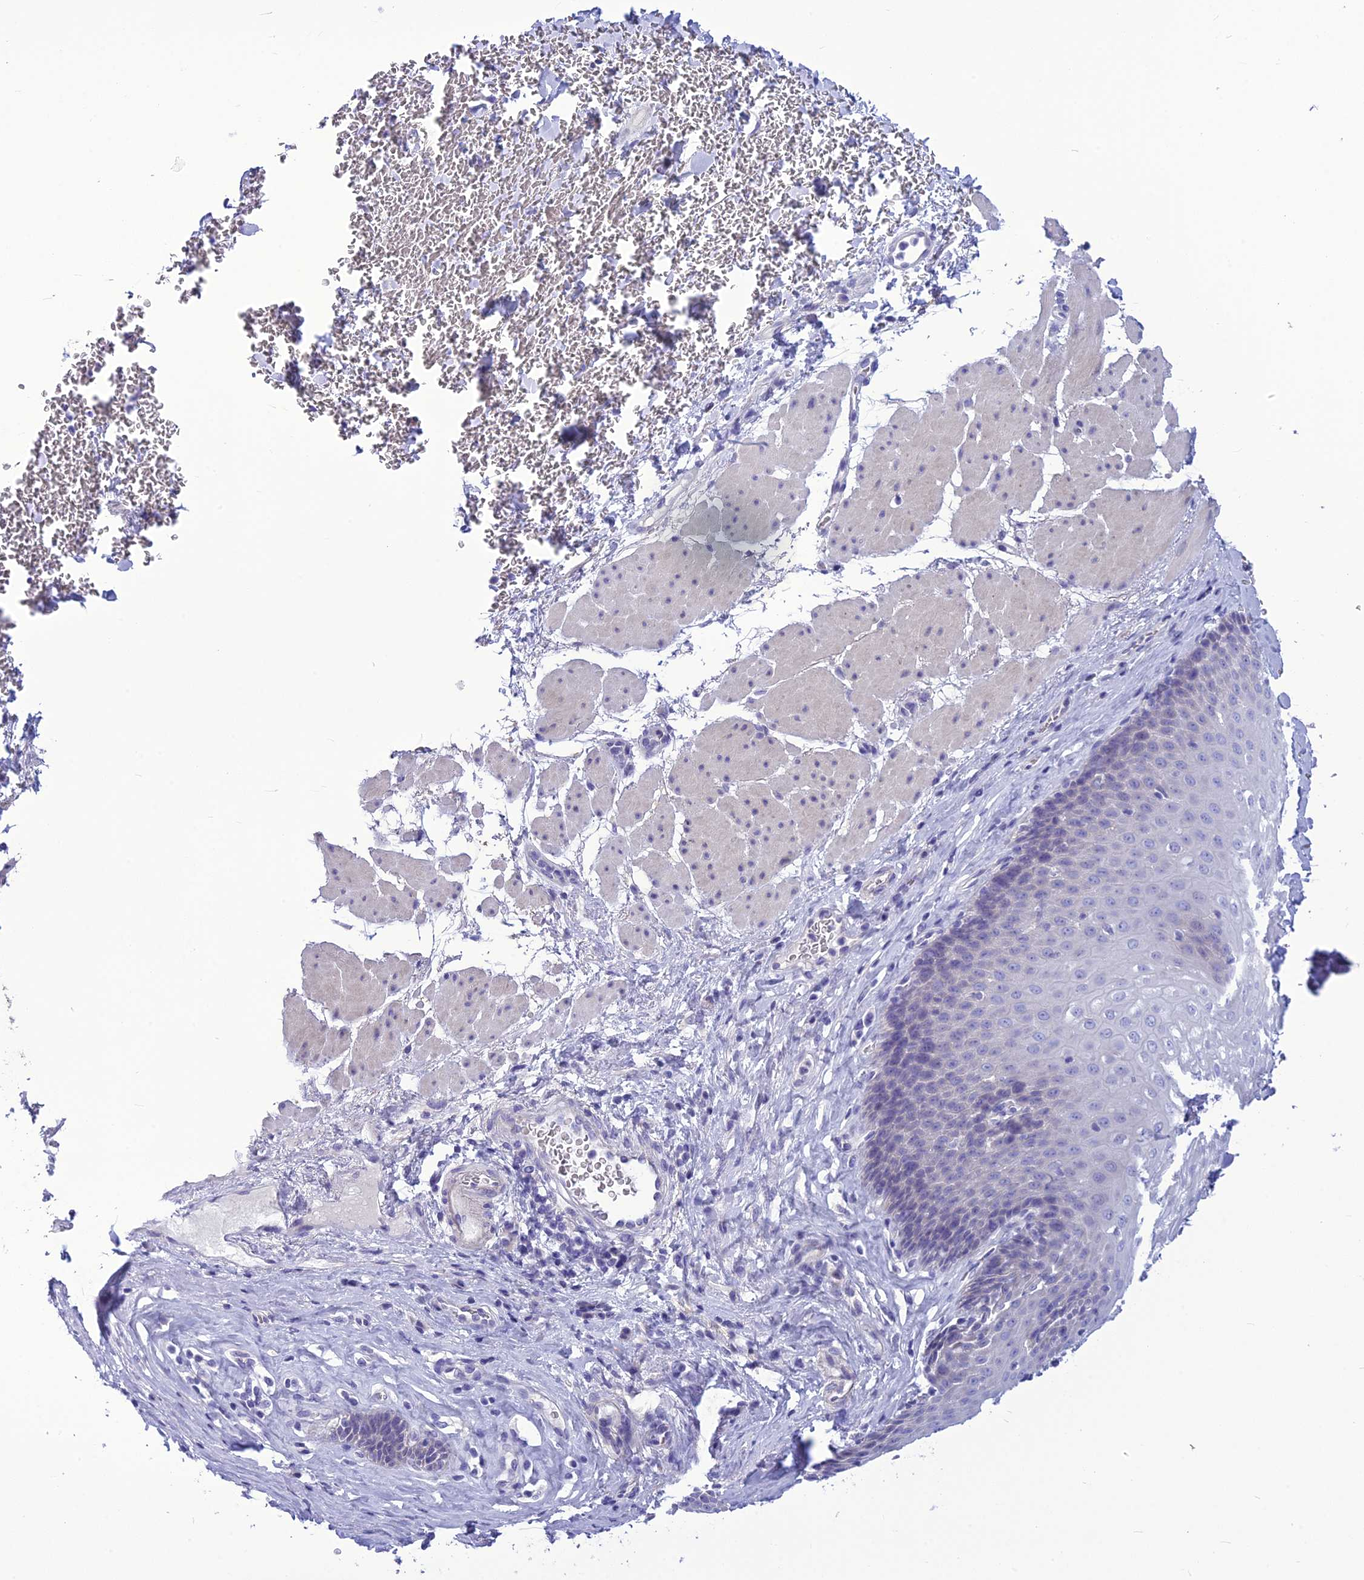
{"staining": {"intensity": "negative", "quantity": "none", "location": "none"}, "tissue": "esophagus", "cell_type": "Squamous epithelial cells", "image_type": "normal", "snomed": [{"axis": "morphology", "description": "Normal tissue, NOS"}, {"axis": "topography", "description": "Esophagus"}], "caption": "DAB (3,3'-diaminobenzidine) immunohistochemical staining of unremarkable human esophagus demonstrates no significant expression in squamous epithelial cells. (Stains: DAB (3,3'-diaminobenzidine) IHC with hematoxylin counter stain, Microscopy: brightfield microscopy at high magnification).", "gene": "BBS2", "patient": {"sex": "female", "age": 66}}